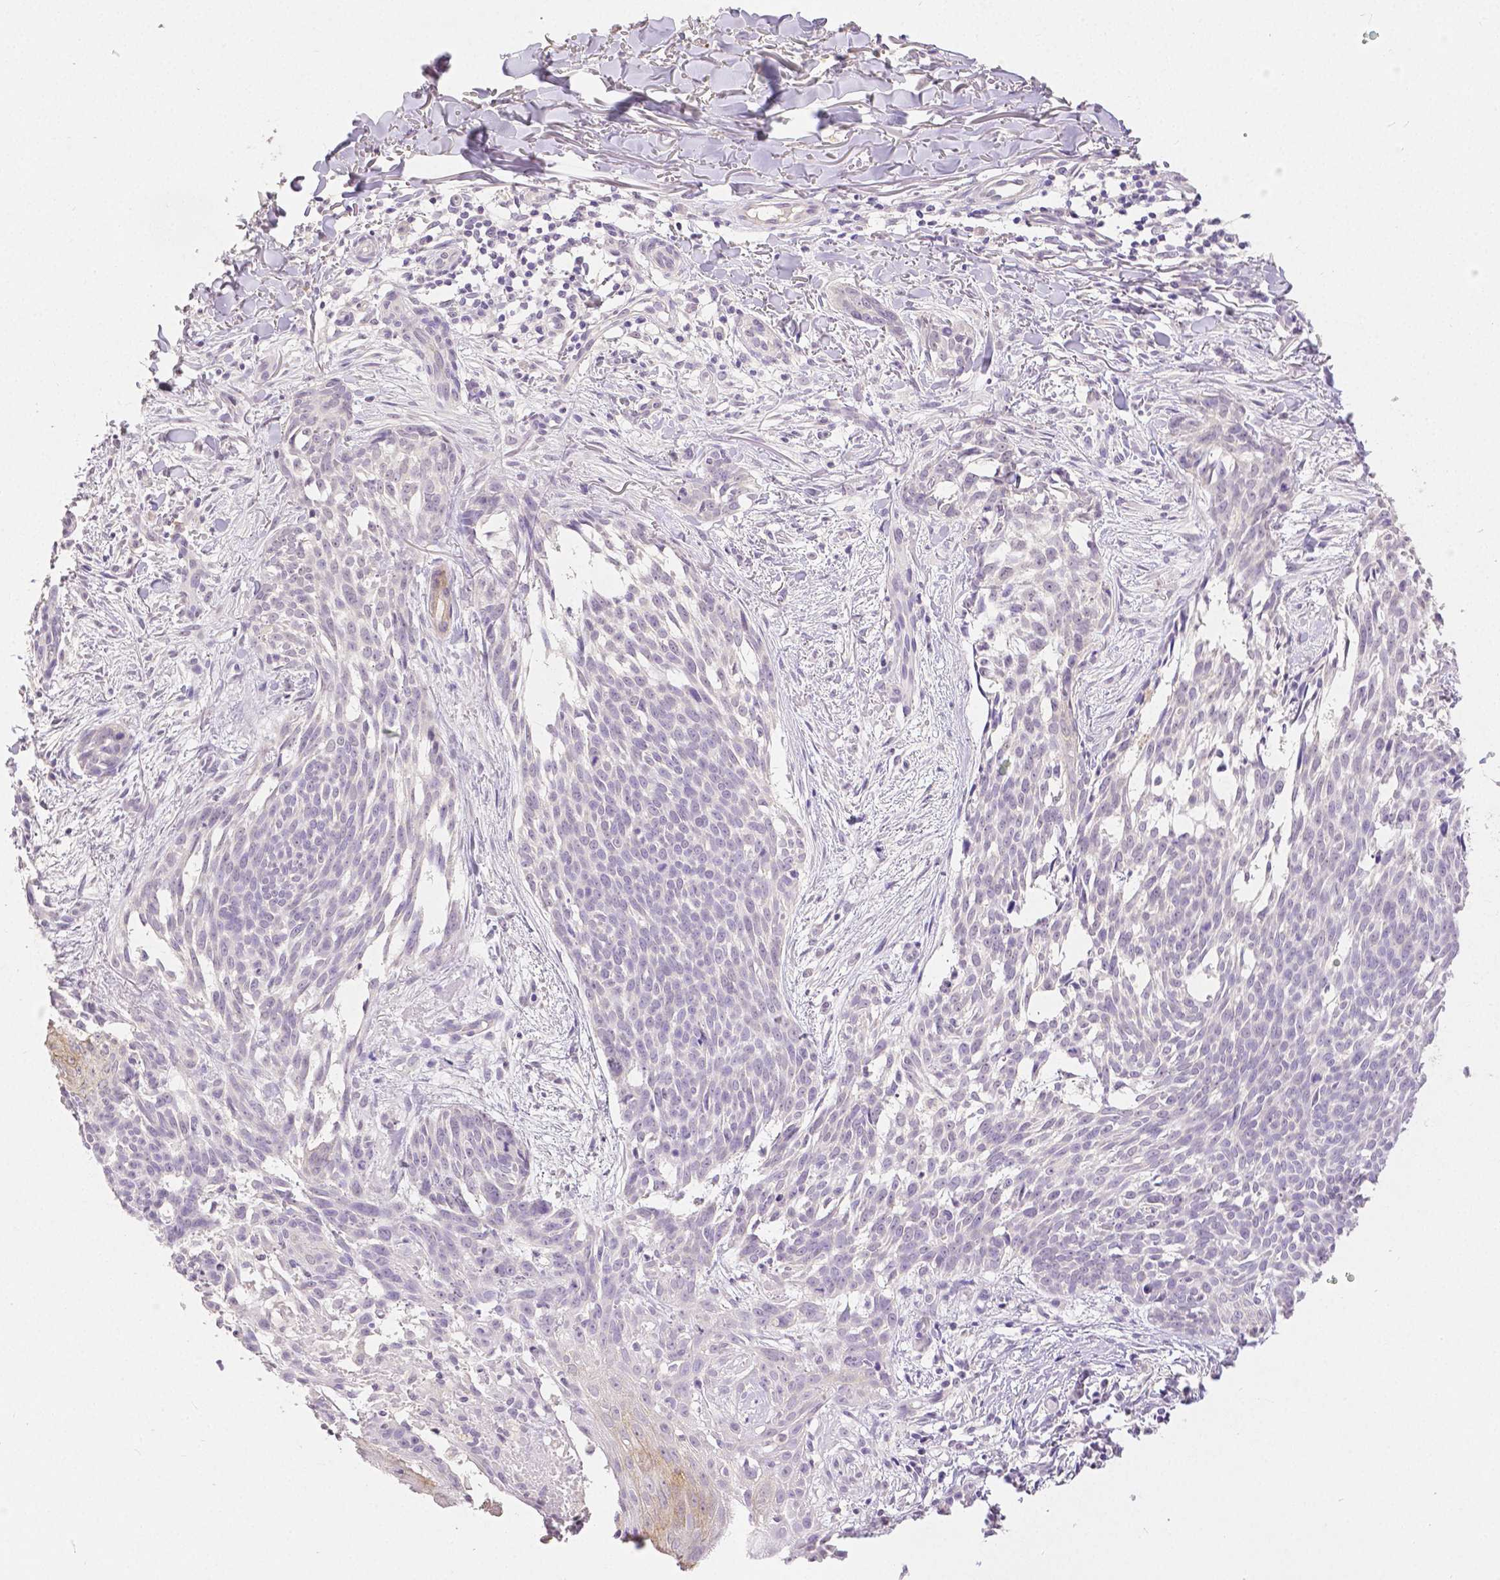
{"staining": {"intensity": "negative", "quantity": "none", "location": "none"}, "tissue": "skin cancer", "cell_type": "Tumor cells", "image_type": "cancer", "snomed": [{"axis": "morphology", "description": "Basal cell carcinoma"}, {"axis": "topography", "description": "Skin"}], "caption": "Immunohistochemistry (IHC) image of neoplastic tissue: human skin cancer stained with DAB exhibits no significant protein positivity in tumor cells. The staining was performed using DAB (3,3'-diaminobenzidine) to visualize the protein expression in brown, while the nuclei were stained in blue with hematoxylin (Magnification: 20x).", "gene": "OCLN", "patient": {"sex": "male", "age": 88}}